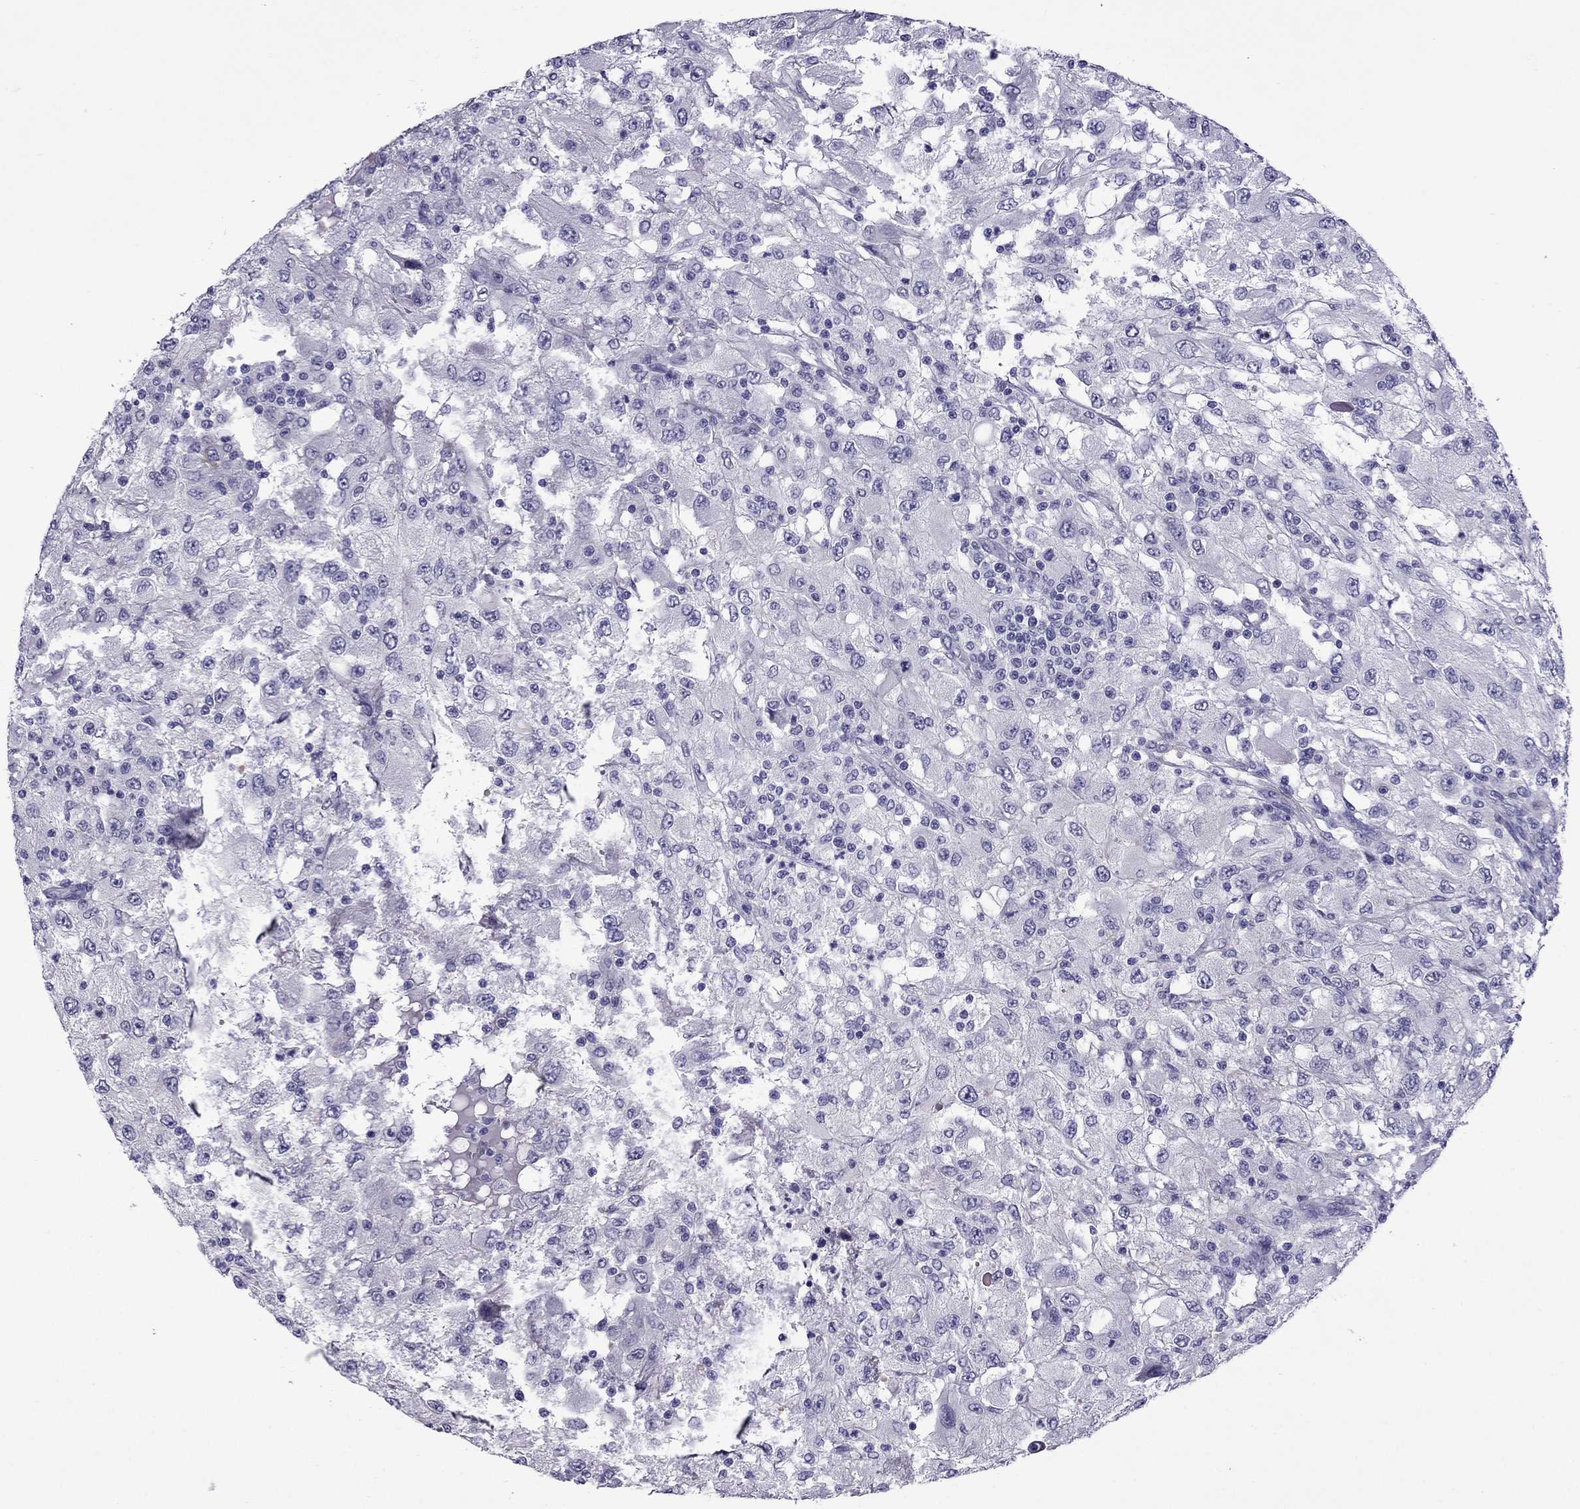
{"staining": {"intensity": "negative", "quantity": "none", "location": "none"}, "tissue": "renal cancer", "cell_type": "Tumor cells", "image_type": "cancer", "snomed": [{"axis": "morphology", "description": "Adenocarcinoma, NOS"}, {"axis": "topography", "description": "Kidney"}], "caption": "The image reveals no staining of tumor cells in renal cancer (adenocarcinoma). (DAB (3,3'-diaminobenzidine) immunohistochemistry with hematoxylin counter stain).", "gene": "CHRNA5", "patient": {"sex": "female", "age": 67}}